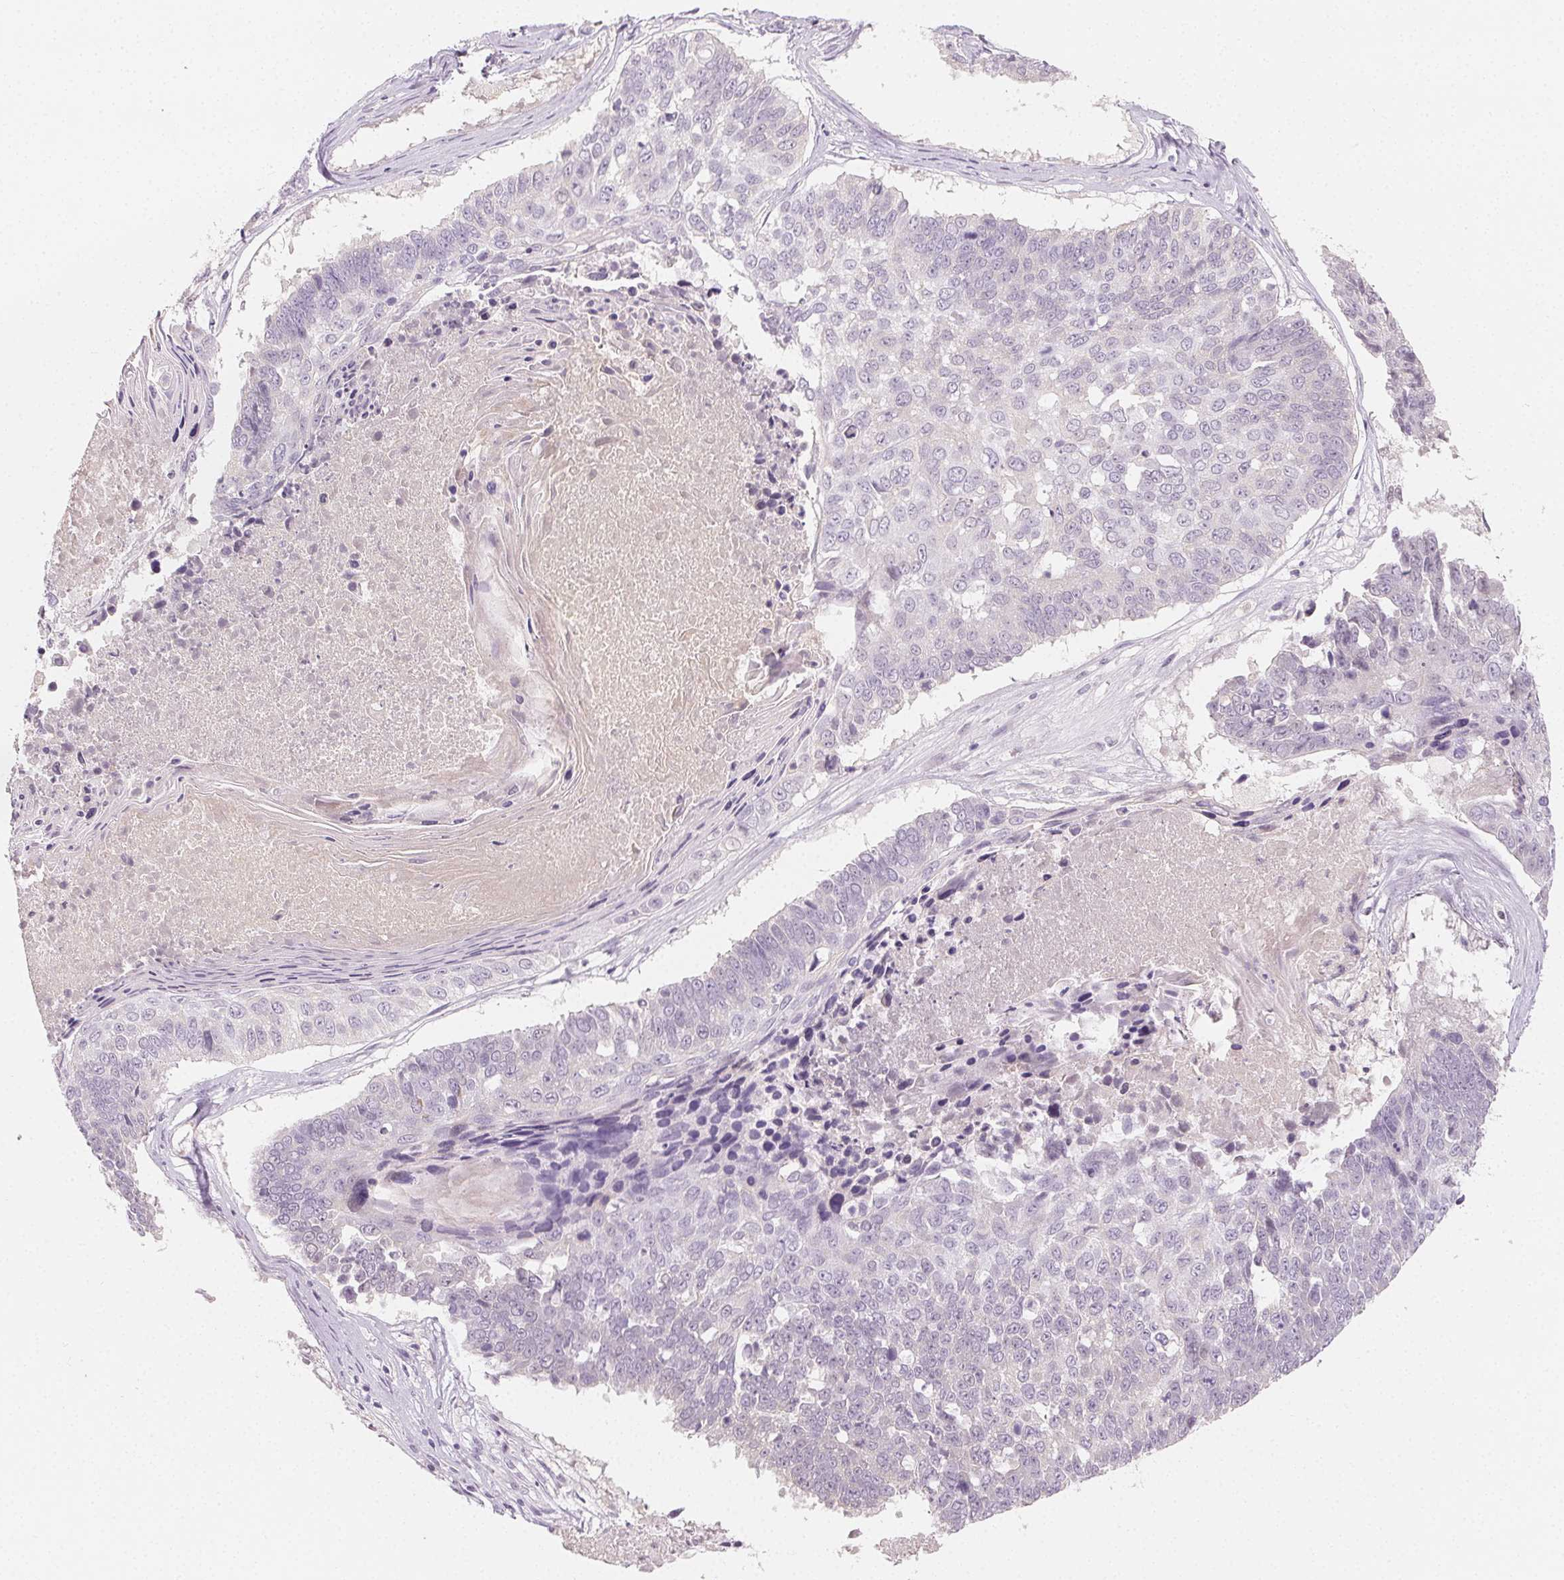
{"staining": {"intensity": "negative", "quantity": "none", "location": "none"}, "tissue": "lung cancer", "cell_type": "Tumor cells", "image_type": "cancer", "snomed": [{"axis": "morphology", "description": "Squamous cell carcinoma, NOS"}, {"axis": "topography", "description": "Lung"}], "caption": "Immunohistochemistry (IHC) micrograph of neoplastic tissue: human lung cancer stained with DAB (3,3'-diaminobenzidine) reveals no significant protein expression in tumor cells.", "gene": "AFM", "patient": {"sex": "male", "age": 73}}